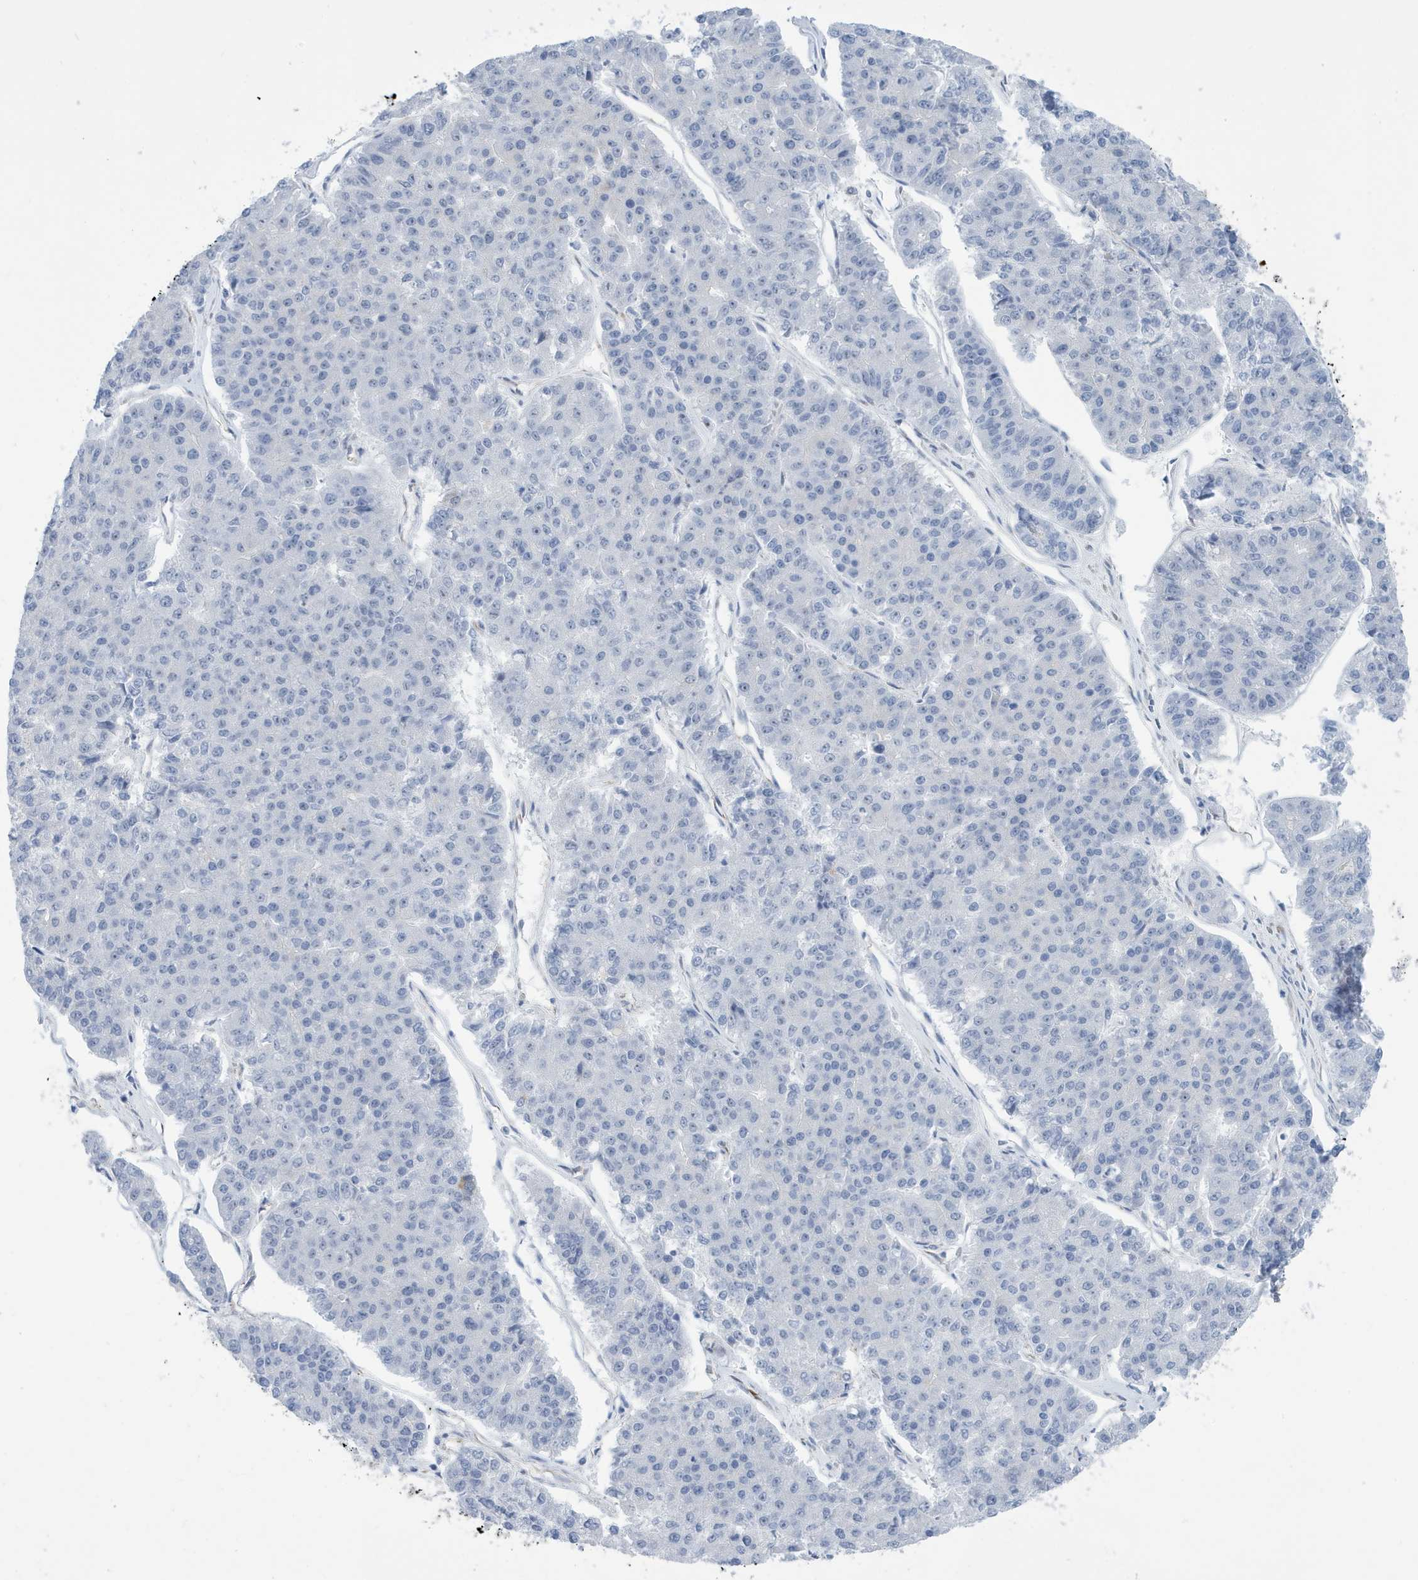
{"staining": {"intensity": "negative", "quantity": "none", "location": "none"}, "tissue": "pancreatic cancer", "cell_type": "Tumor cells", "image_type": "cancer", "snomed": [{"axis": "morphology", "description": "Adenocarcinoma, NOS"}, {"axis": "topography", "description": "Pancreas"}], "caption": "This is an immunohistochemistry photomicrograph of human adenocarcinoma (pancreatic). There is no positivity in tumor cells.", "gene": "SEMA3F", "patient": {"sex": "male", "age": 50}}